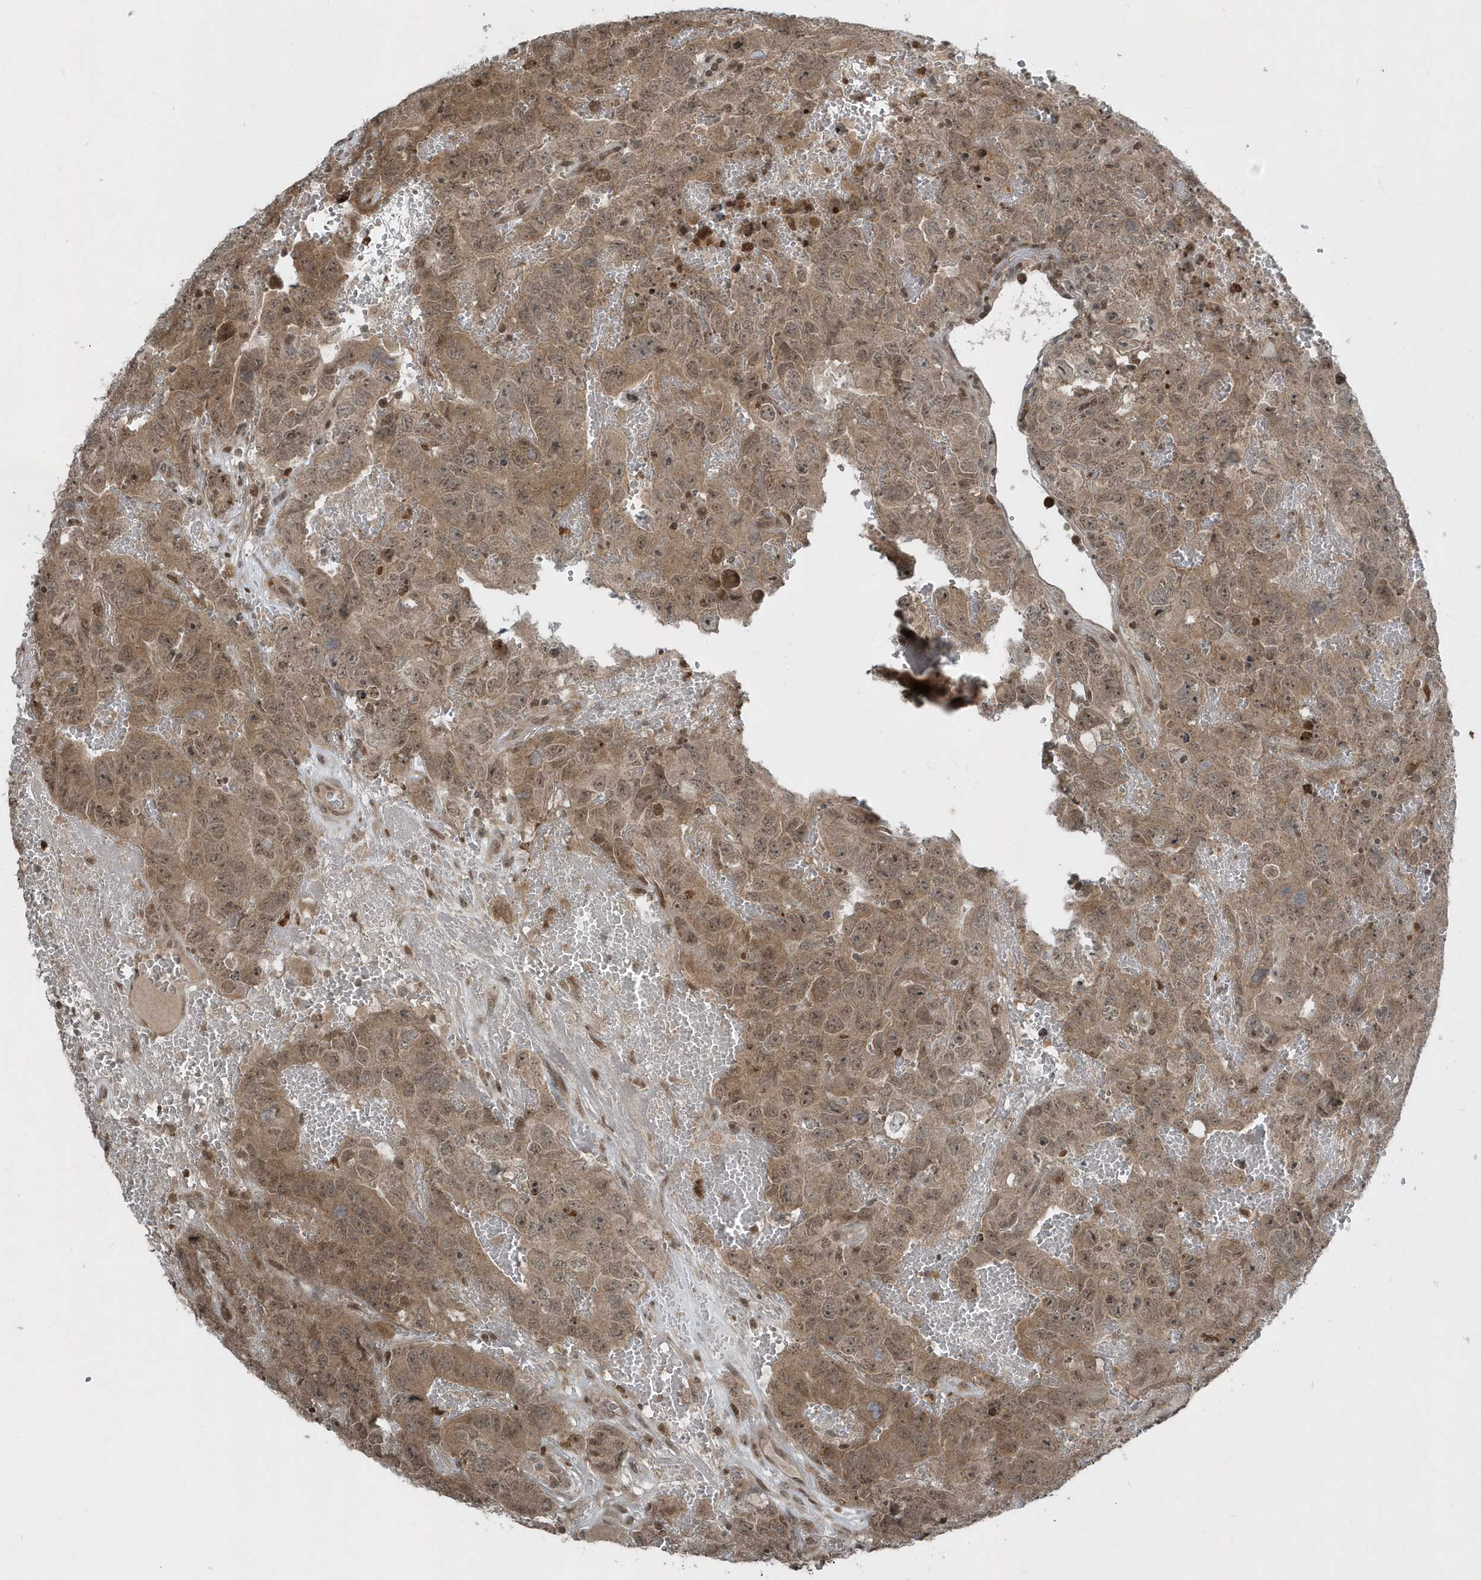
{"staining": {"intensity": "moderate", "quantity": ">75%", "location": "cytoplasmic/membranous,nuclear"}, "tissue": "testis cancer", "cell_type": "Tumor cells", "image_type": "cancer", "snomed": [{"axis": "morphology", "description": "Carcinoma, Embryonal, NOS"}, {"axis": "topography", "description": "Testis"}], "caption": "Testis cancer (embryonal carcinoma) stained with a brown dye reveals moderate cytoplasmic/membranous and nuclear positive positivity in about >75% of tumor cells.", "gene": "EIF2B1", "patient": {"sex": "male", "age": 45}}